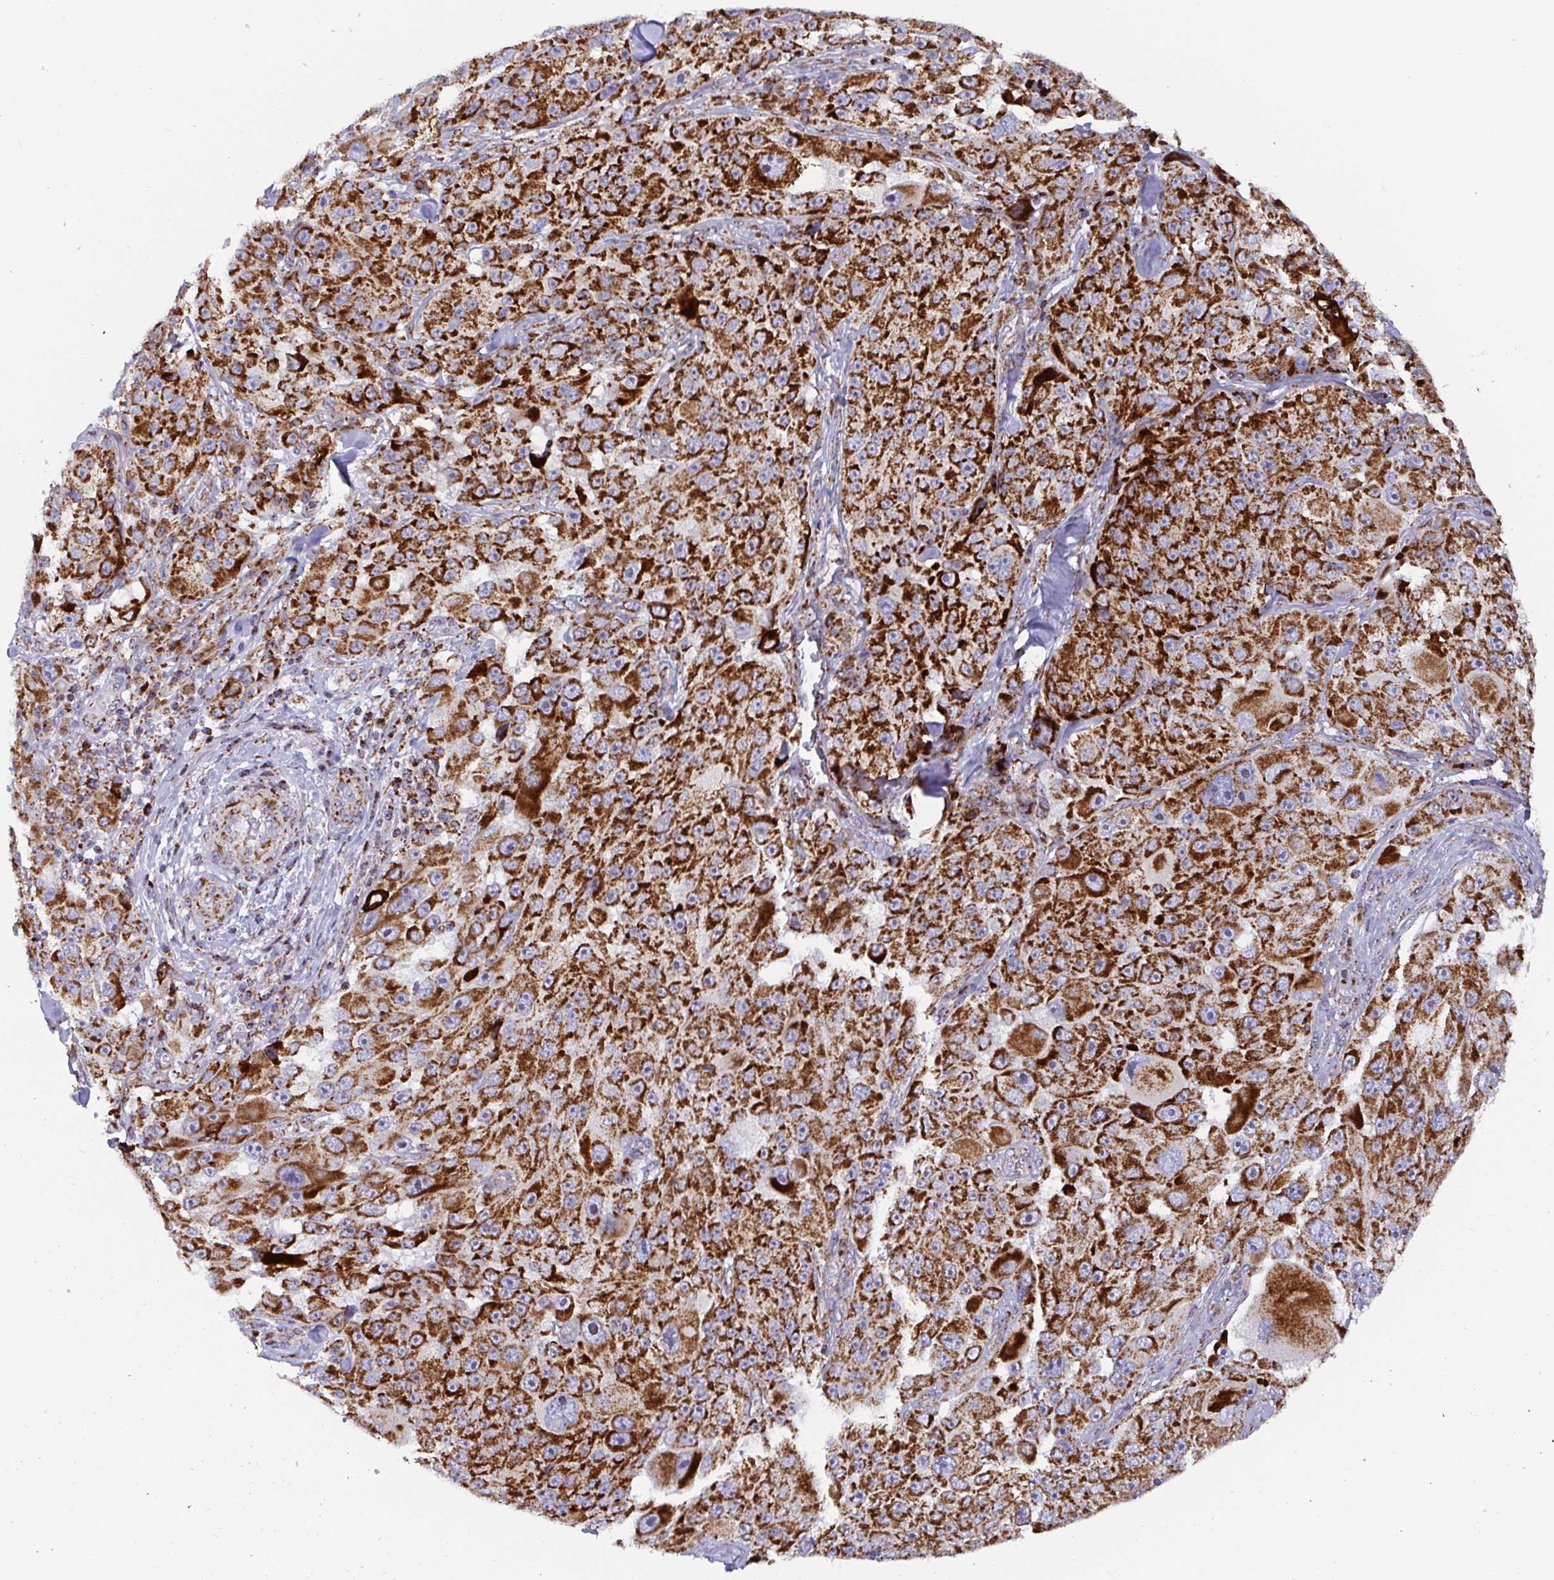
{"staining": {"intensity": "strong", "quantity": ">75%", "location": "cytoplasmic/membranous"}, "tissue": "melanoma", "cell_type": "Tumor cells", "image_type": "cancer", "snomed": [{"axis": "morphology", "description": "Malignant melanoma, Metastatic site"}, {"axis": "topography", "description": "Lymph node"}], "caption": "A brown stain shows strong cytoplasmic/membranous expression of a protein in human malignant melanoma (metastatic site) tumor cells. (brown staining indicates protein expression, while blue staining denotes nuclei).", "gene": "ATP5MJ", "patient": {"sex": "male", "age": 62}}